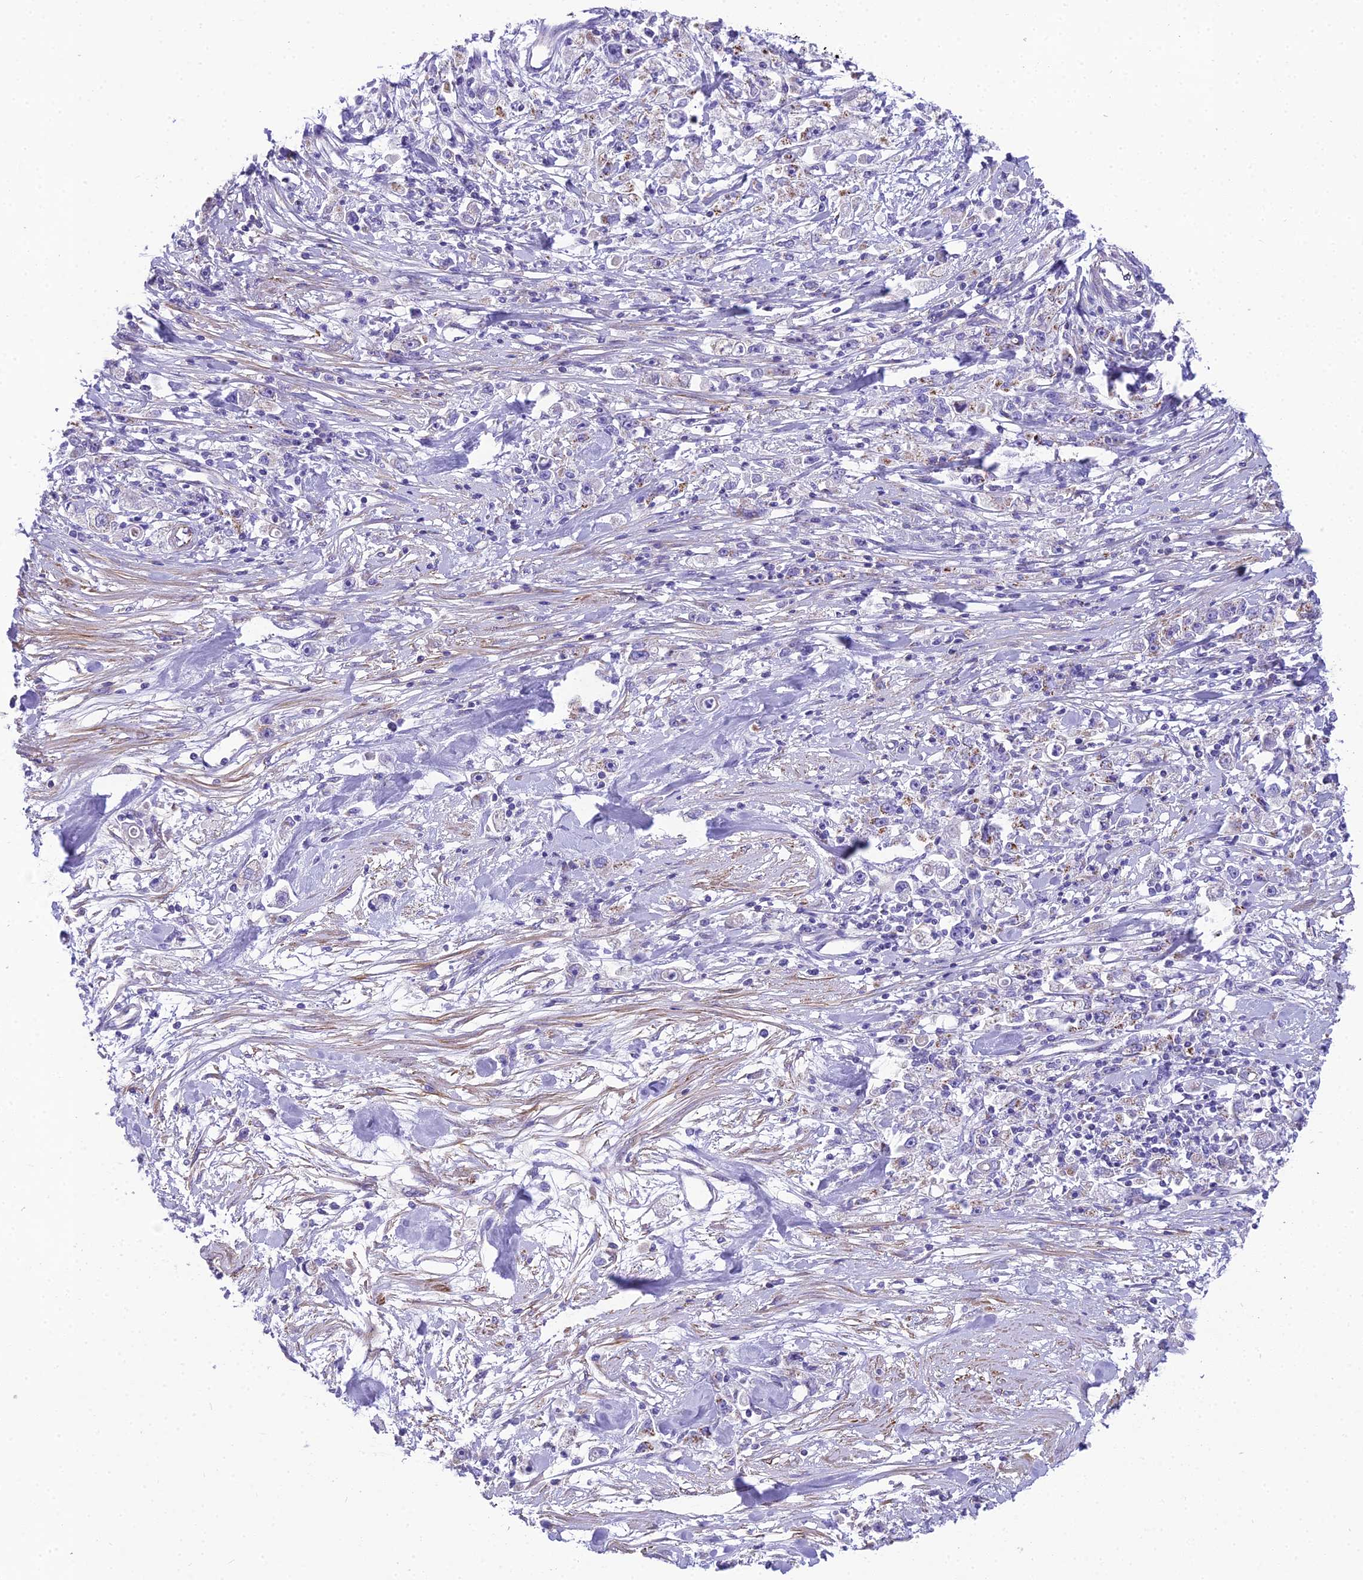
{"staining": {"intensity": "negative", "quantity": "none", "location": "none"}, "tissue": "stomach cancer", "cell_type": "Tumor cells", "image_type": "cancer", "snomed": [{"axis": "morphology", "description": "Adenocarcinoma, NOS"}, {"axis": "topography", "description": "Stomach"}], "caption": "An image of stomach cancer stained for a protein demonstrates no brown staining in tumor cells. (DAB immunohistochemistry, high magnification).", "gene": "GFRA1", "patient": {"sex": "female", "age": 59}}